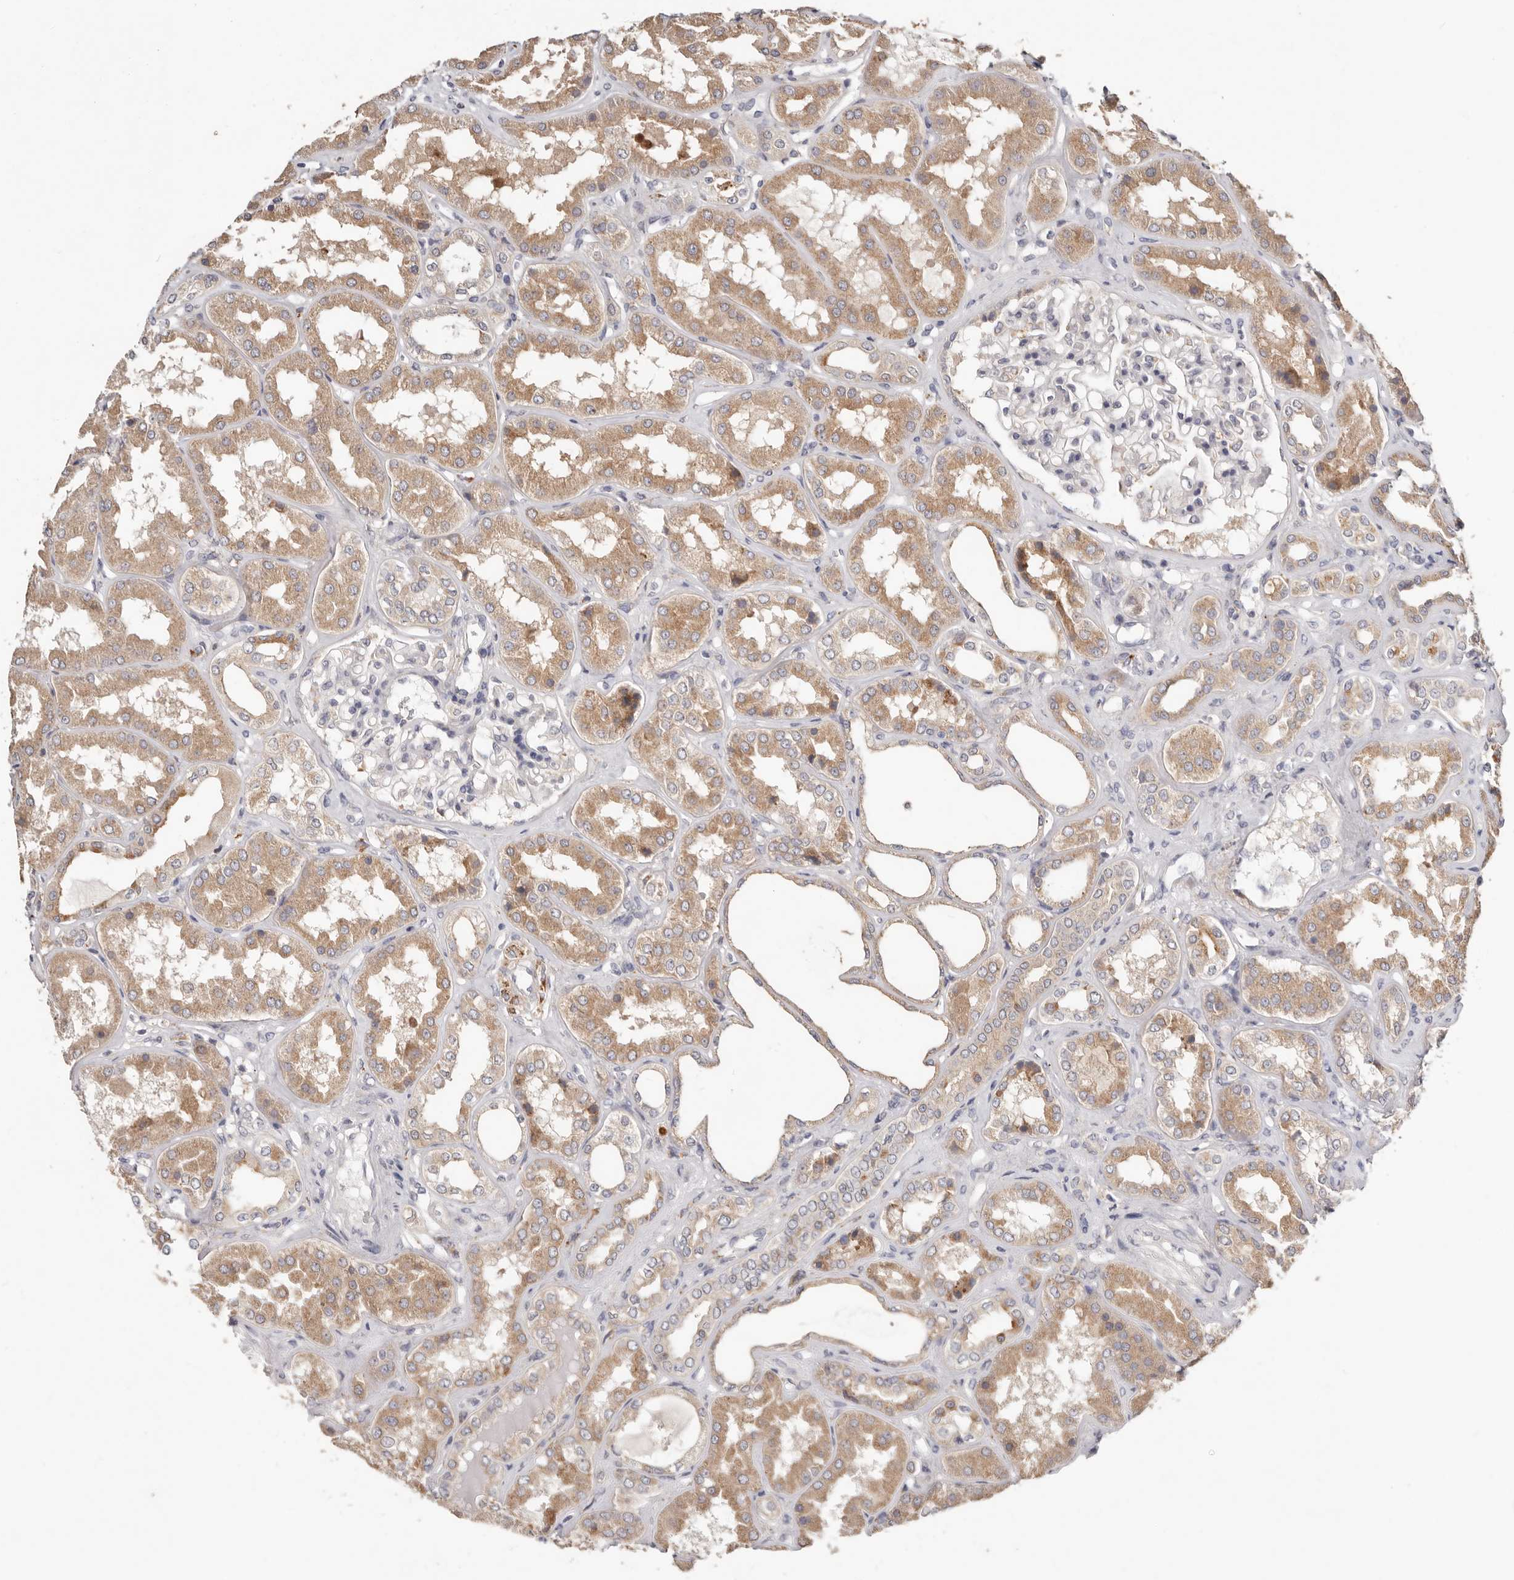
{"staining": {"intensity": "negative", "quantity": "none", "location": "none"}, "tissue": "kidney", "cell_type": "Cells in glomeruli", "image_type": "normal", "snomed": [{"axis": "morphology", "description": "Normal tissue, NOS"}, {"axis": "topography", "description": "Kidney"}], "caption": "Human kidney stained for a protein using immunohistochemistry reveals no staining in cells in glomeruli.", "gene": "WDR77", "patient": {"sex": "female", "age": 56}}